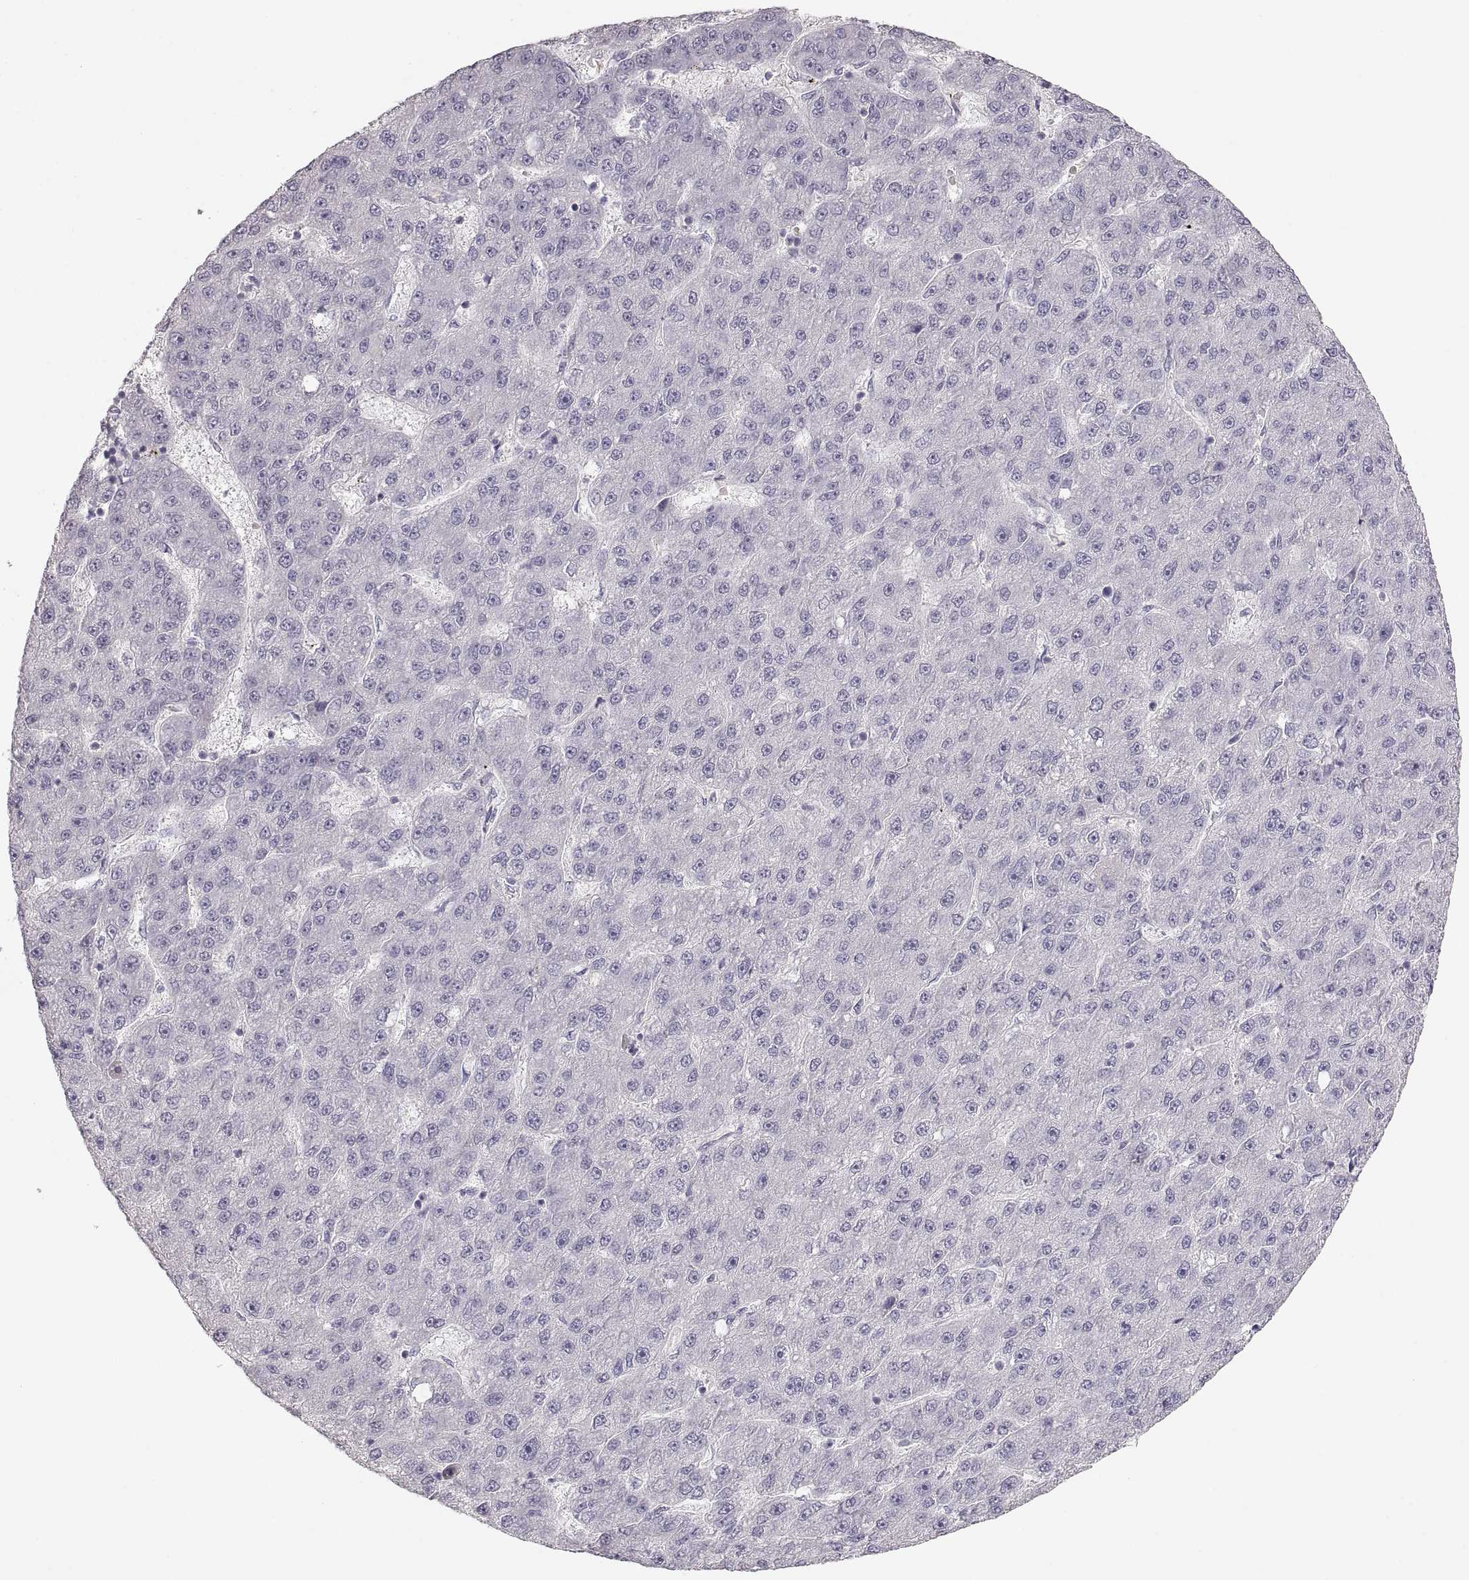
{"staining": {"intensity": "negative", "quantity": "none", "location": "none"}, "tissue": "liver cancer", "cell_type": "Tumor cells", "image_type": "cancer", "snomed": [{"axis": "morphology", "description": "Carcinoma, Hepatocellular, NOS"}, {"axis": "topography", "description": "Liver"}], "caption": "Tumor cells are negative for protein expression in human liver cancer.", "gene": "PCSK2", "patient": {"sex": "male", "age": 67}}